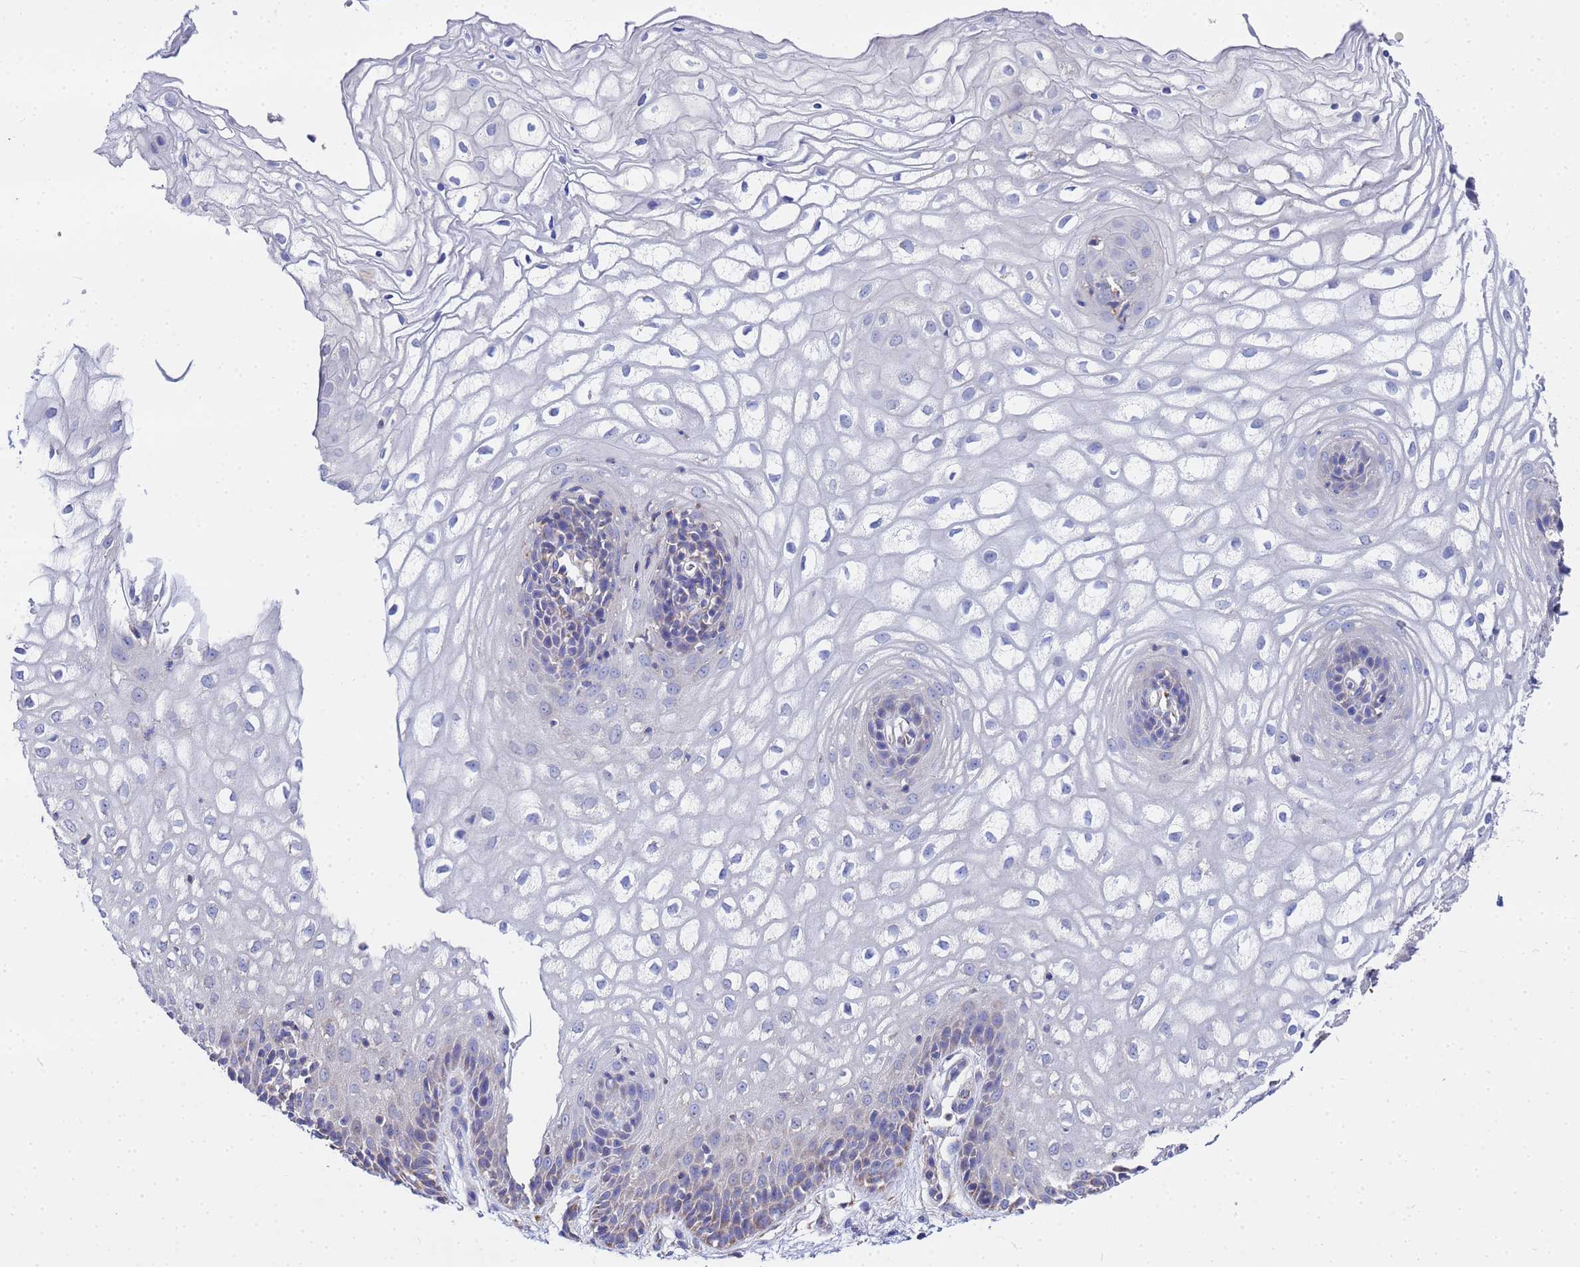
{"staining": {"intensity": "negative", "quantity": "none", "location": "none"}, "tissue": "vagina", "cell_type": "Squamous epithelial cells", "image_type": "normal", "snomed": [{"axis": "morphology", "description": "Normal tissue, NOS"}, {"axis": "topography", "description": "Vagina"}], "caption": "A high-resolution photomicrograph shows immunohistochemistry staining of unremarkable vagina, which shows no significant staining in squamous epithelial cells. (Stains: DAB immunohistochemistry (IHC) with hematoxylin counter stain, Microscopy: brightfield microscopy at high magnification).", "gene": "FAHD2A", "patient": {"sex": "female", "age": 34}}